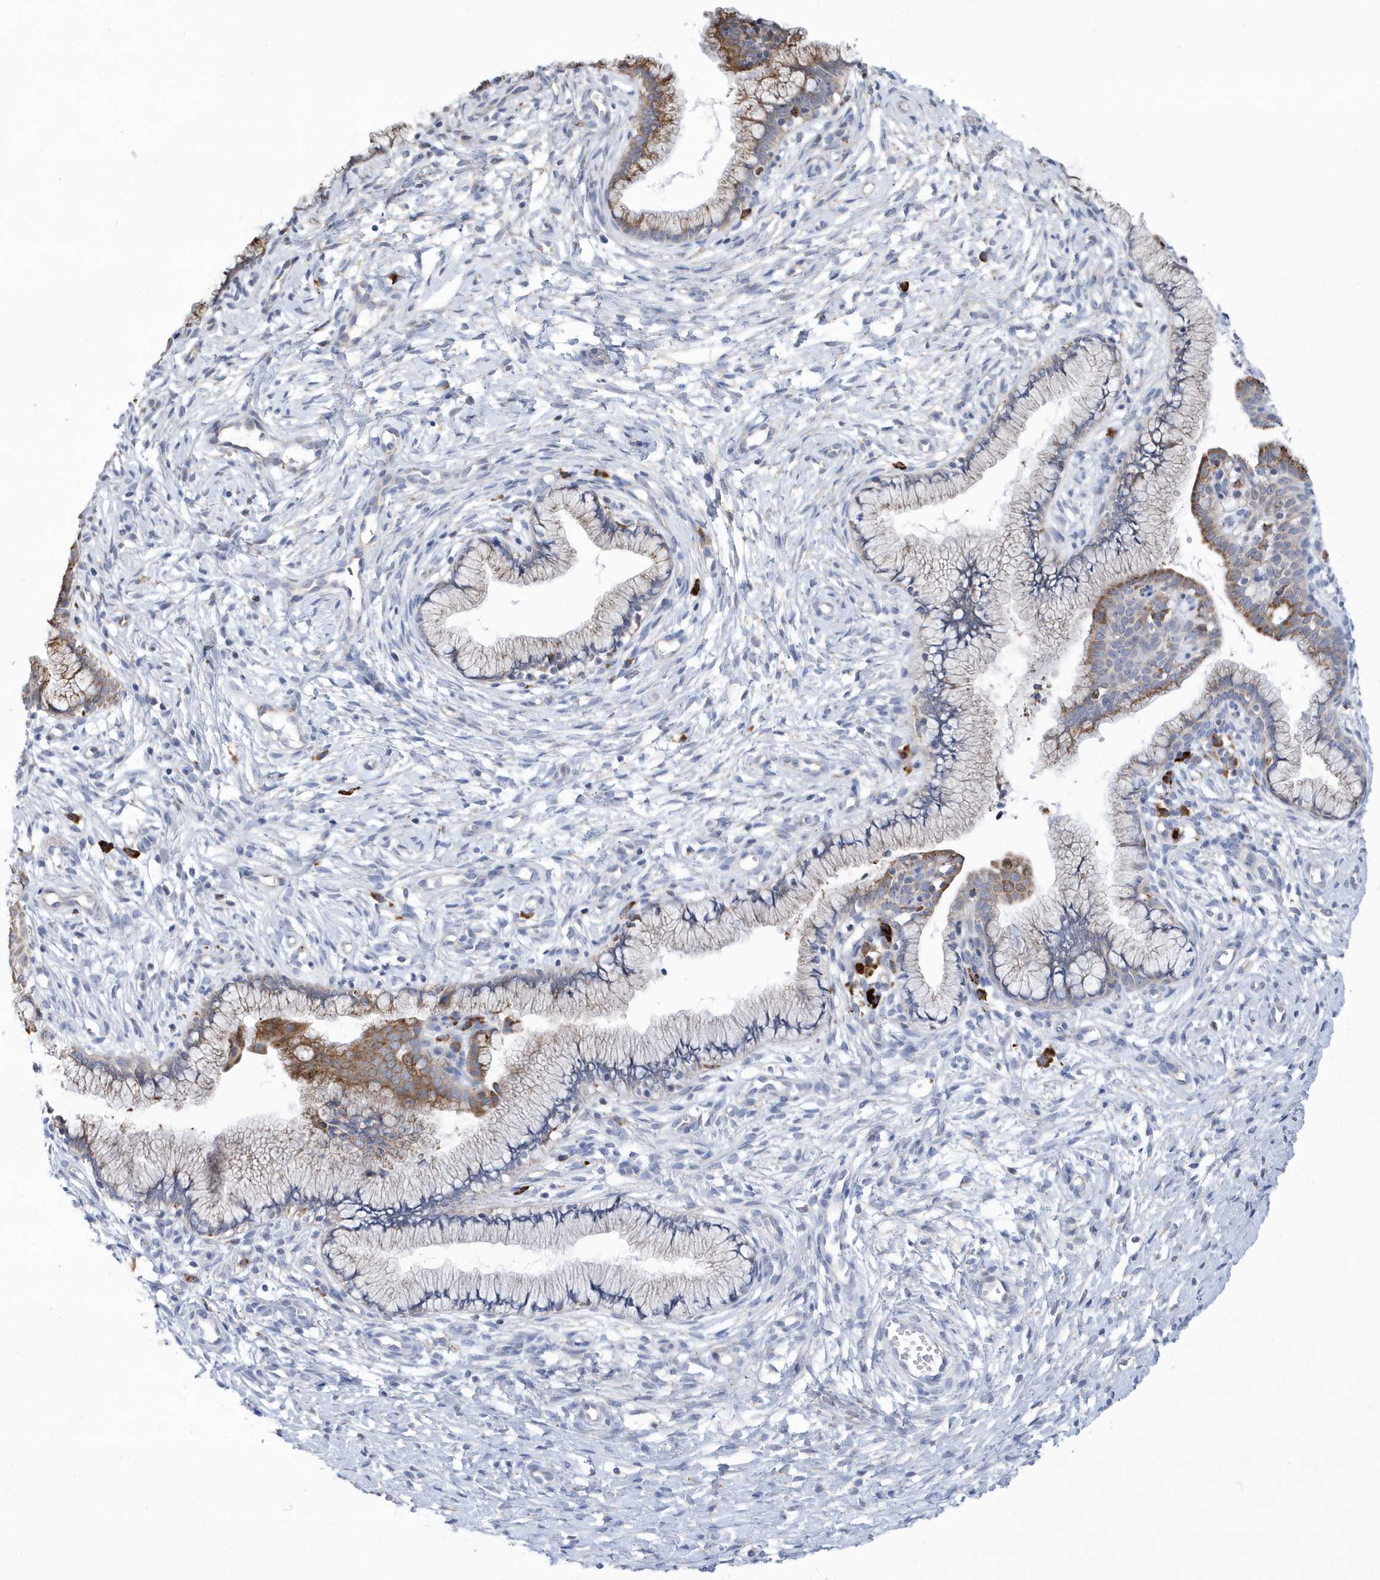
{"staining": {"intensity": "moderate", "quantity": "25%-75%", "location": "cytoplasmic/membranous"}, "tissue": "cervix", "cell_type": "Glandular cells", "image_type": "normal", "snomed": [{"axis": "morphology", "description": "Normal tissue, NOS"}, {"axis": "topography", "description": "Cervix"}], "caption": "Immunohistochemical staining of unremarkable cervix demonstrates medium levels of moderate cytoplasmic/membranous staining in approximately 25%-75% of glandular cells. (DAB IHC with brightfield microscopy, high magnification).", "gene": "MED31", "patient": {"sex": "female", "age": 36}}